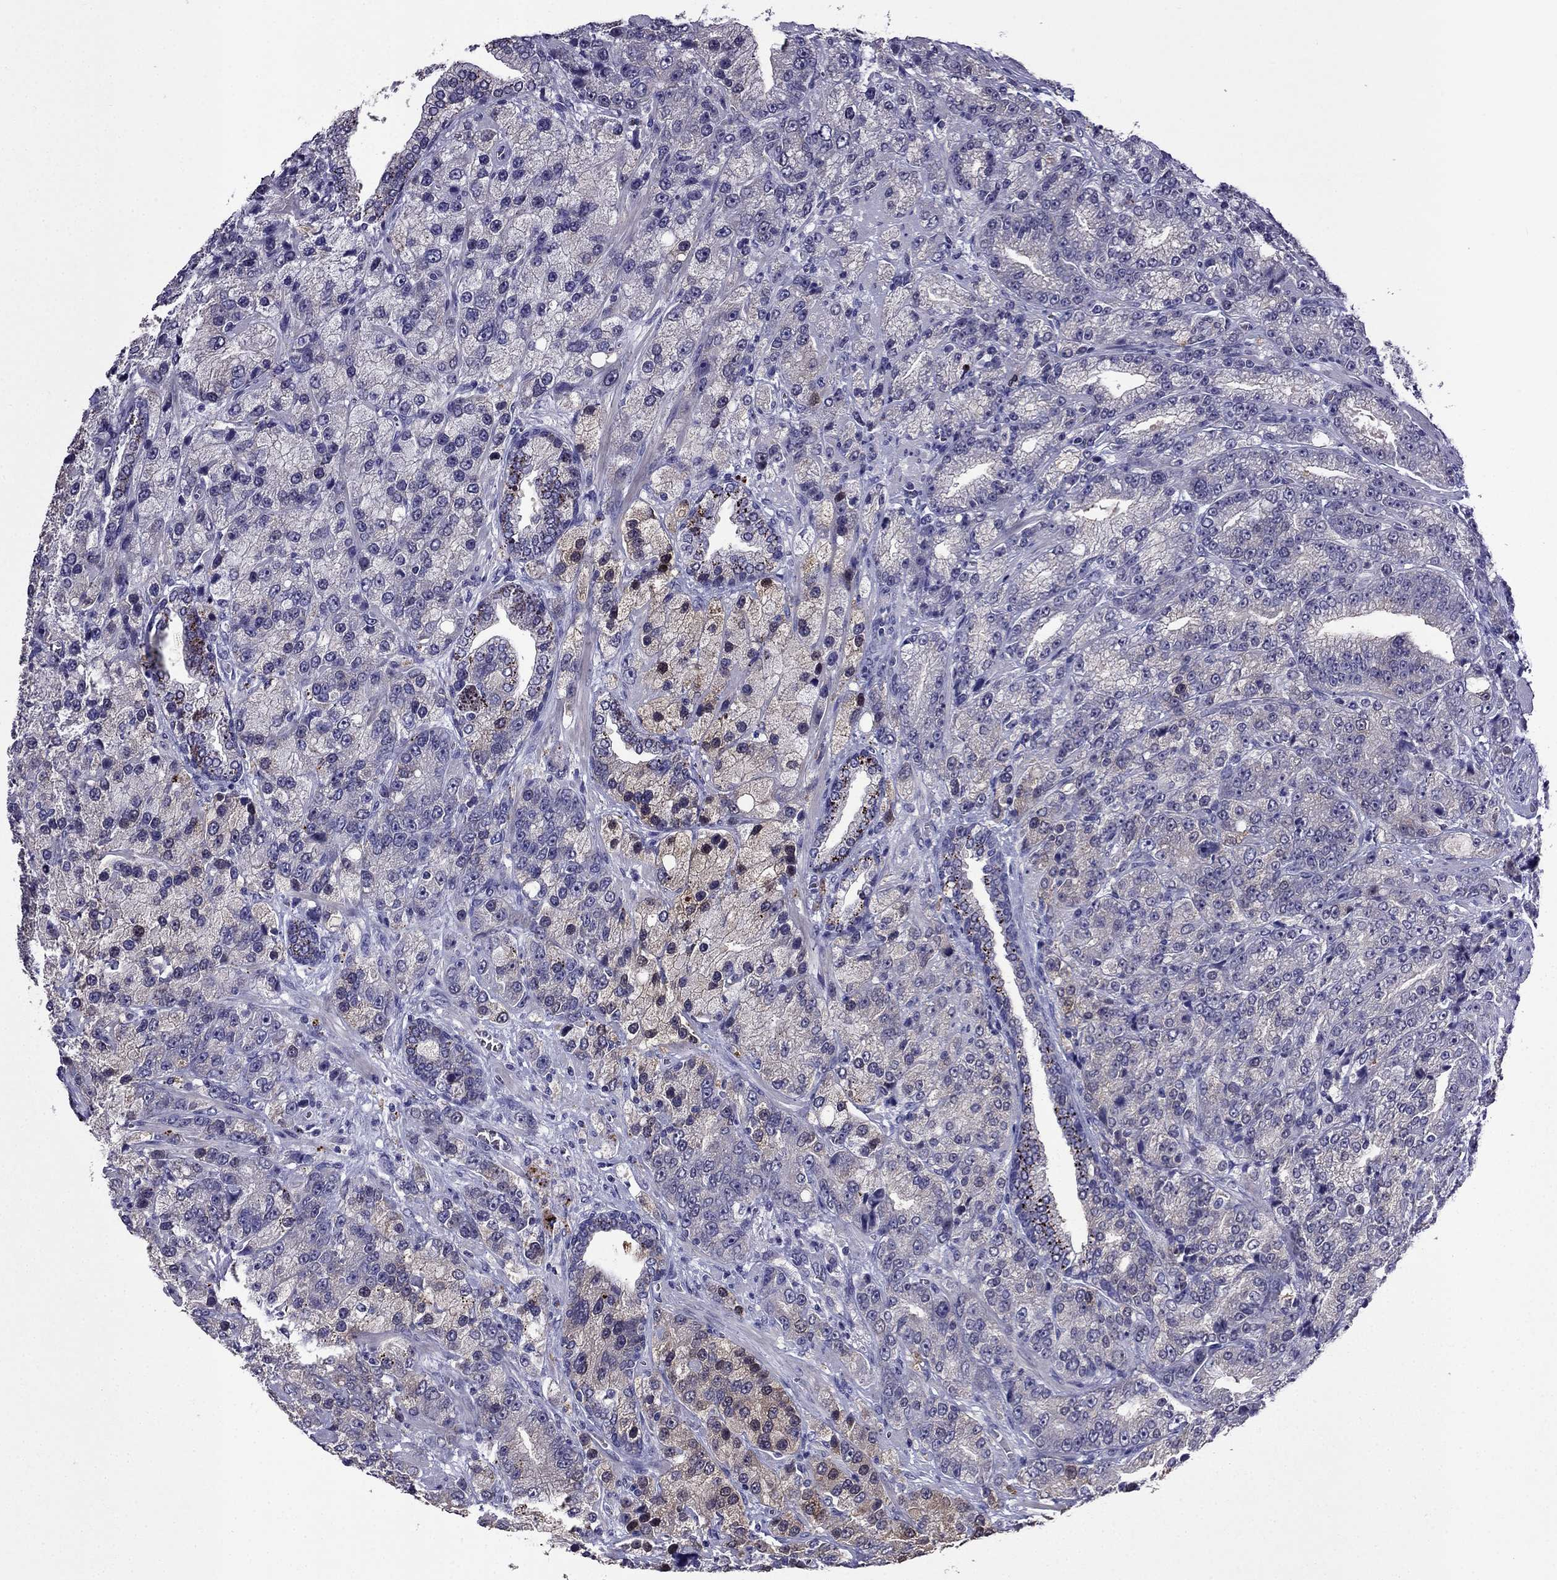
{"staining": {"intensity": "negative", "quantity": "none", "location": "none"}, "tissue": "prostate cancer", "cell_type": "Tumor cells", "image_type": "cancer", "snomed": [{"axis": "morphology", "description": "Adenocarcinoma, NOS"}, {"axis": "topography", "description": "Prostate"}], "caption": "Protein analysis of prostate cancer (adenocarcinoma) reveals no significant expression in tumor cells. (Brightfield microscopy of DAB IHC at high magnification).", "gene": "AQP9", "patient": {"sex": "male", "age": 63}}